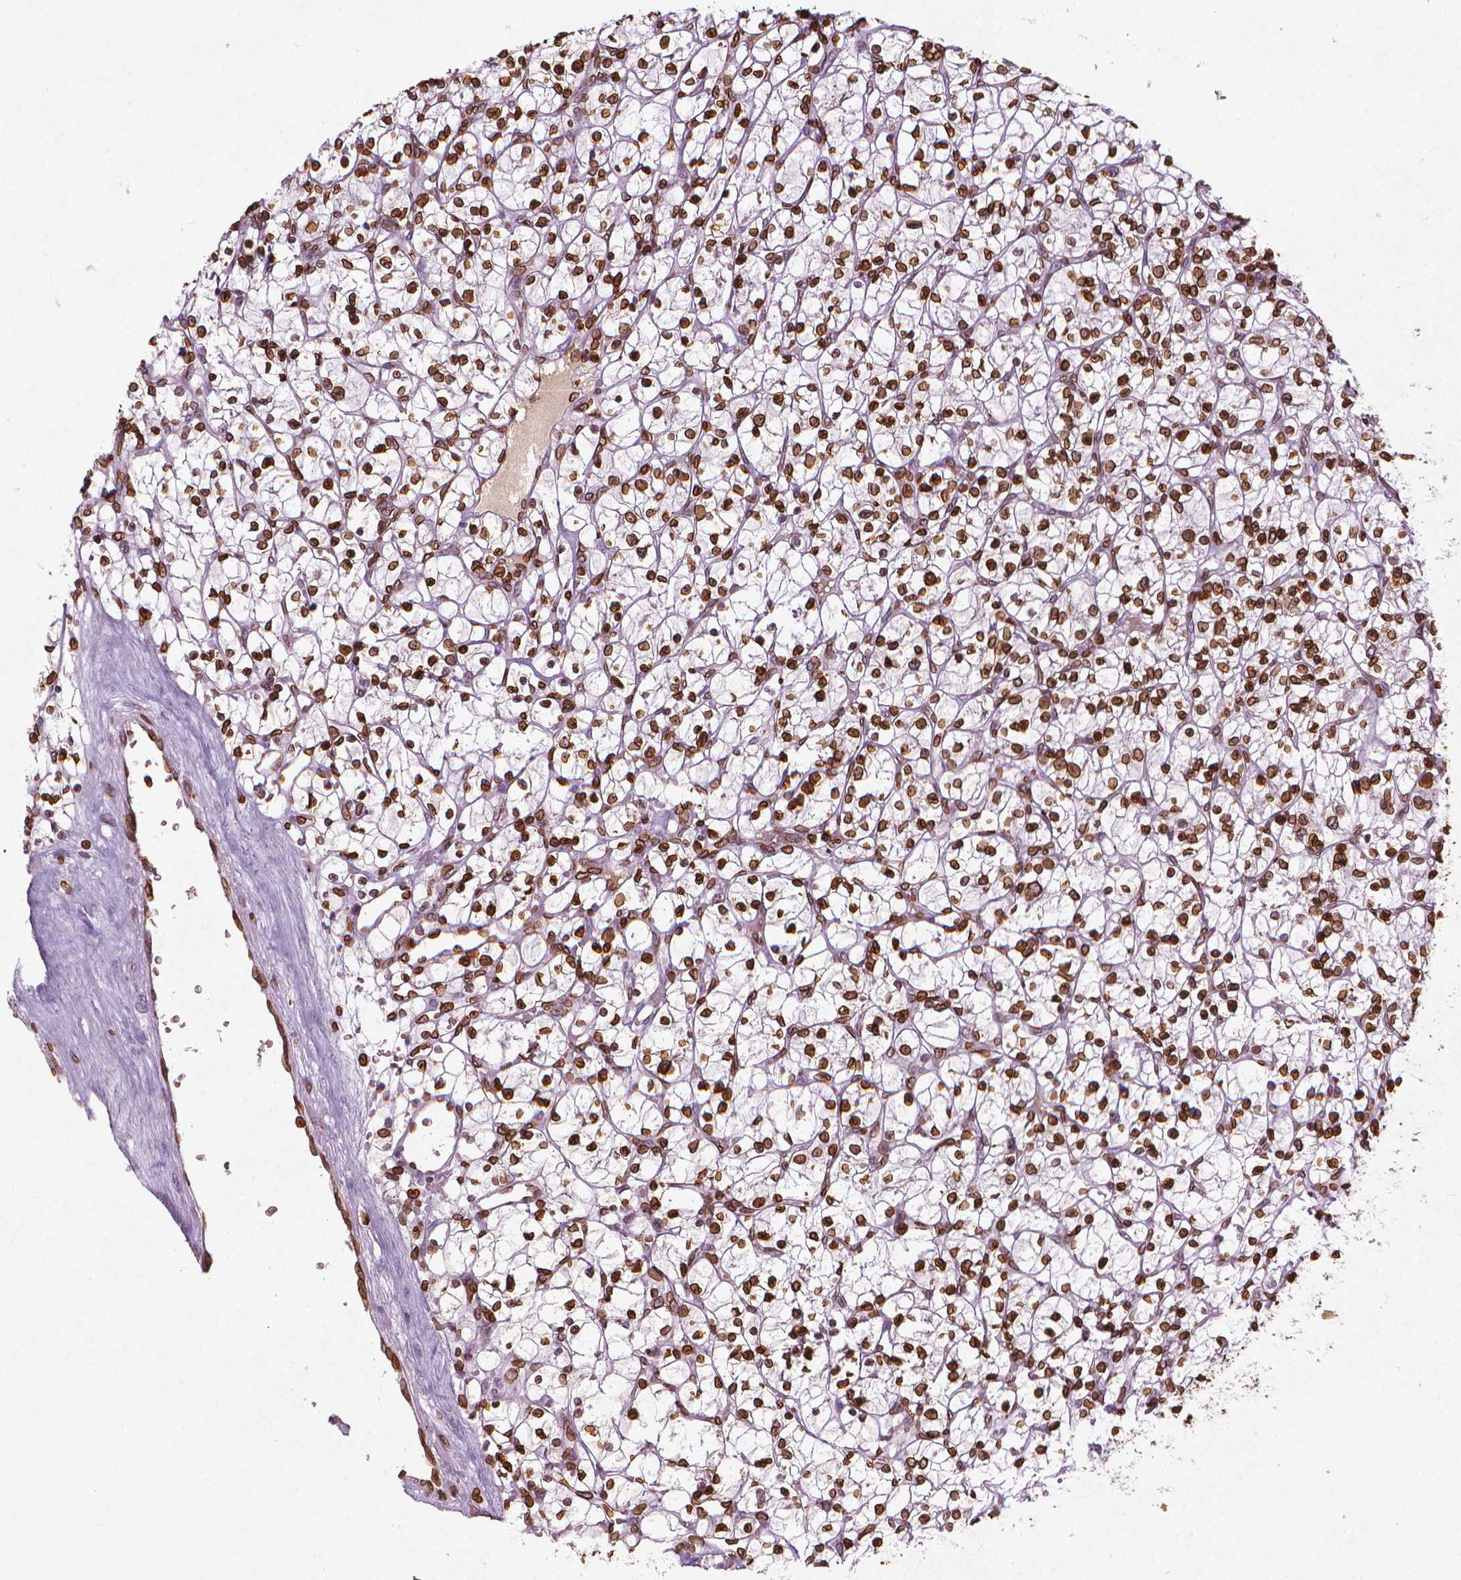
{"staining": {"intensity": "strong", "quantity": ">75%", "location": "cytoplasmic/membranous,nuclear"}, "tissue": "renal cancer", "cell_type": "Tumor cells", "image_type": "cancer", "snomed": [{"axis": "morphology", "description": "Adenocarcinoma, NOS"}, {"axis": "topography", "description": "Kidney"}], "caption": "This histopathology image demonstrates immunohistochemistry staining of adenocarcinoma (renal), with high strong cytoplasmic/membranous and nuclear expression in about >75% of tumor cells.", "gene": "LMNB1", "patient": {"sex": "female", "age": 64}}